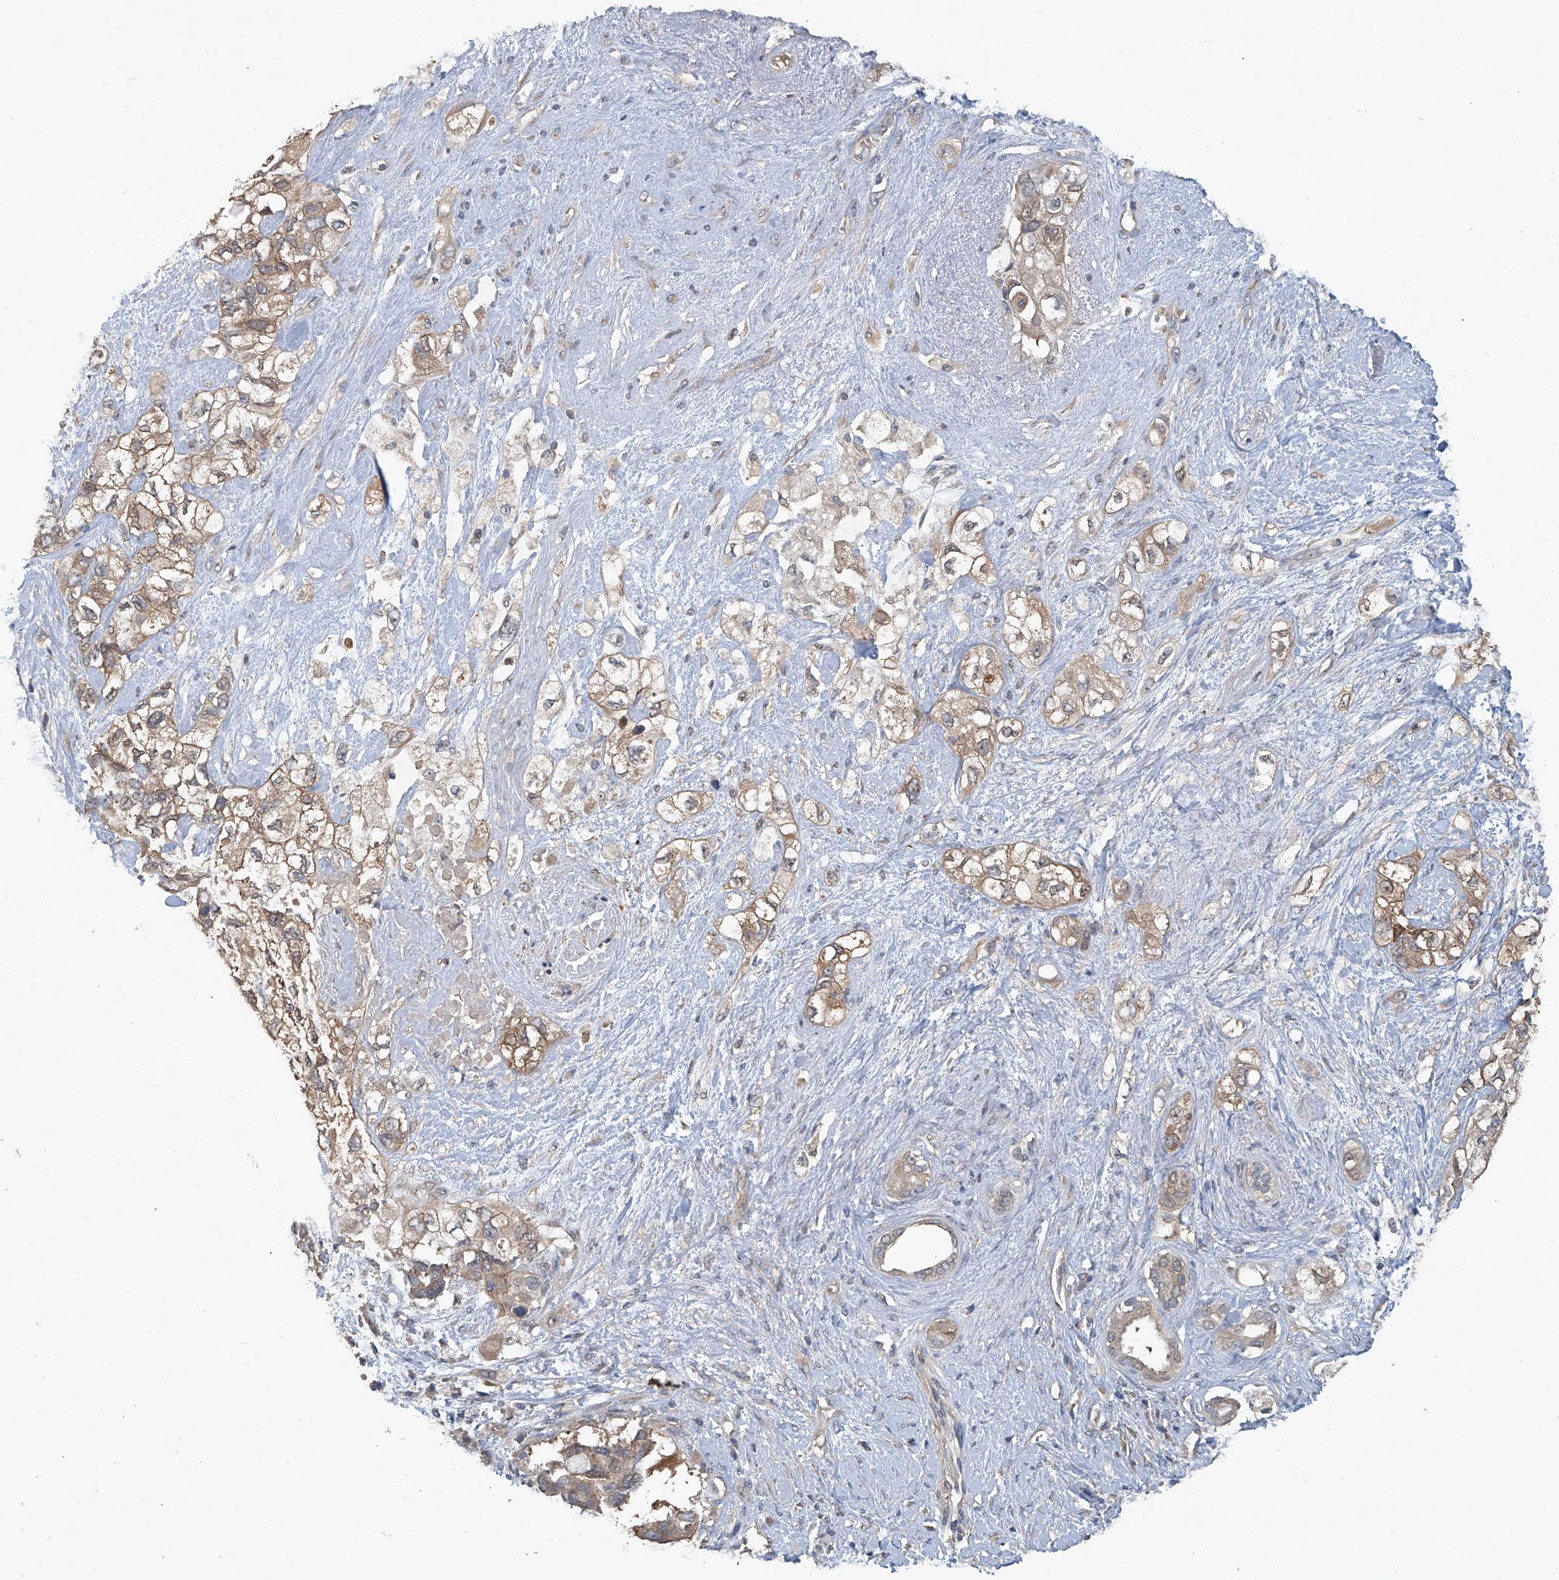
{"staining": {"intensity": "weak", "quantity": ">75%", "location": "cytoplasmic/membranous"}, "tissue": "pancreatic cancer", "cell_type": "Tumor cells", "image_type": "cancer", "snomed": [{"axis": "morphology", "description": "Adenocarcinoma, NOS"}, {"axis": "topography", "description": "Pancreas"}], "caption": "Protein expression analysis of human adenocarcinoma (pancreatic) reveals weak cytoplasmic/membranous positivity in approximately >75% of tumor cells. (DAB (3,3'-diaminobenzidine) IHC with brightfield microscopy, high magnification).", "gene": "ANKRD34A", "patient": {"sex": "female", "age": 56}}